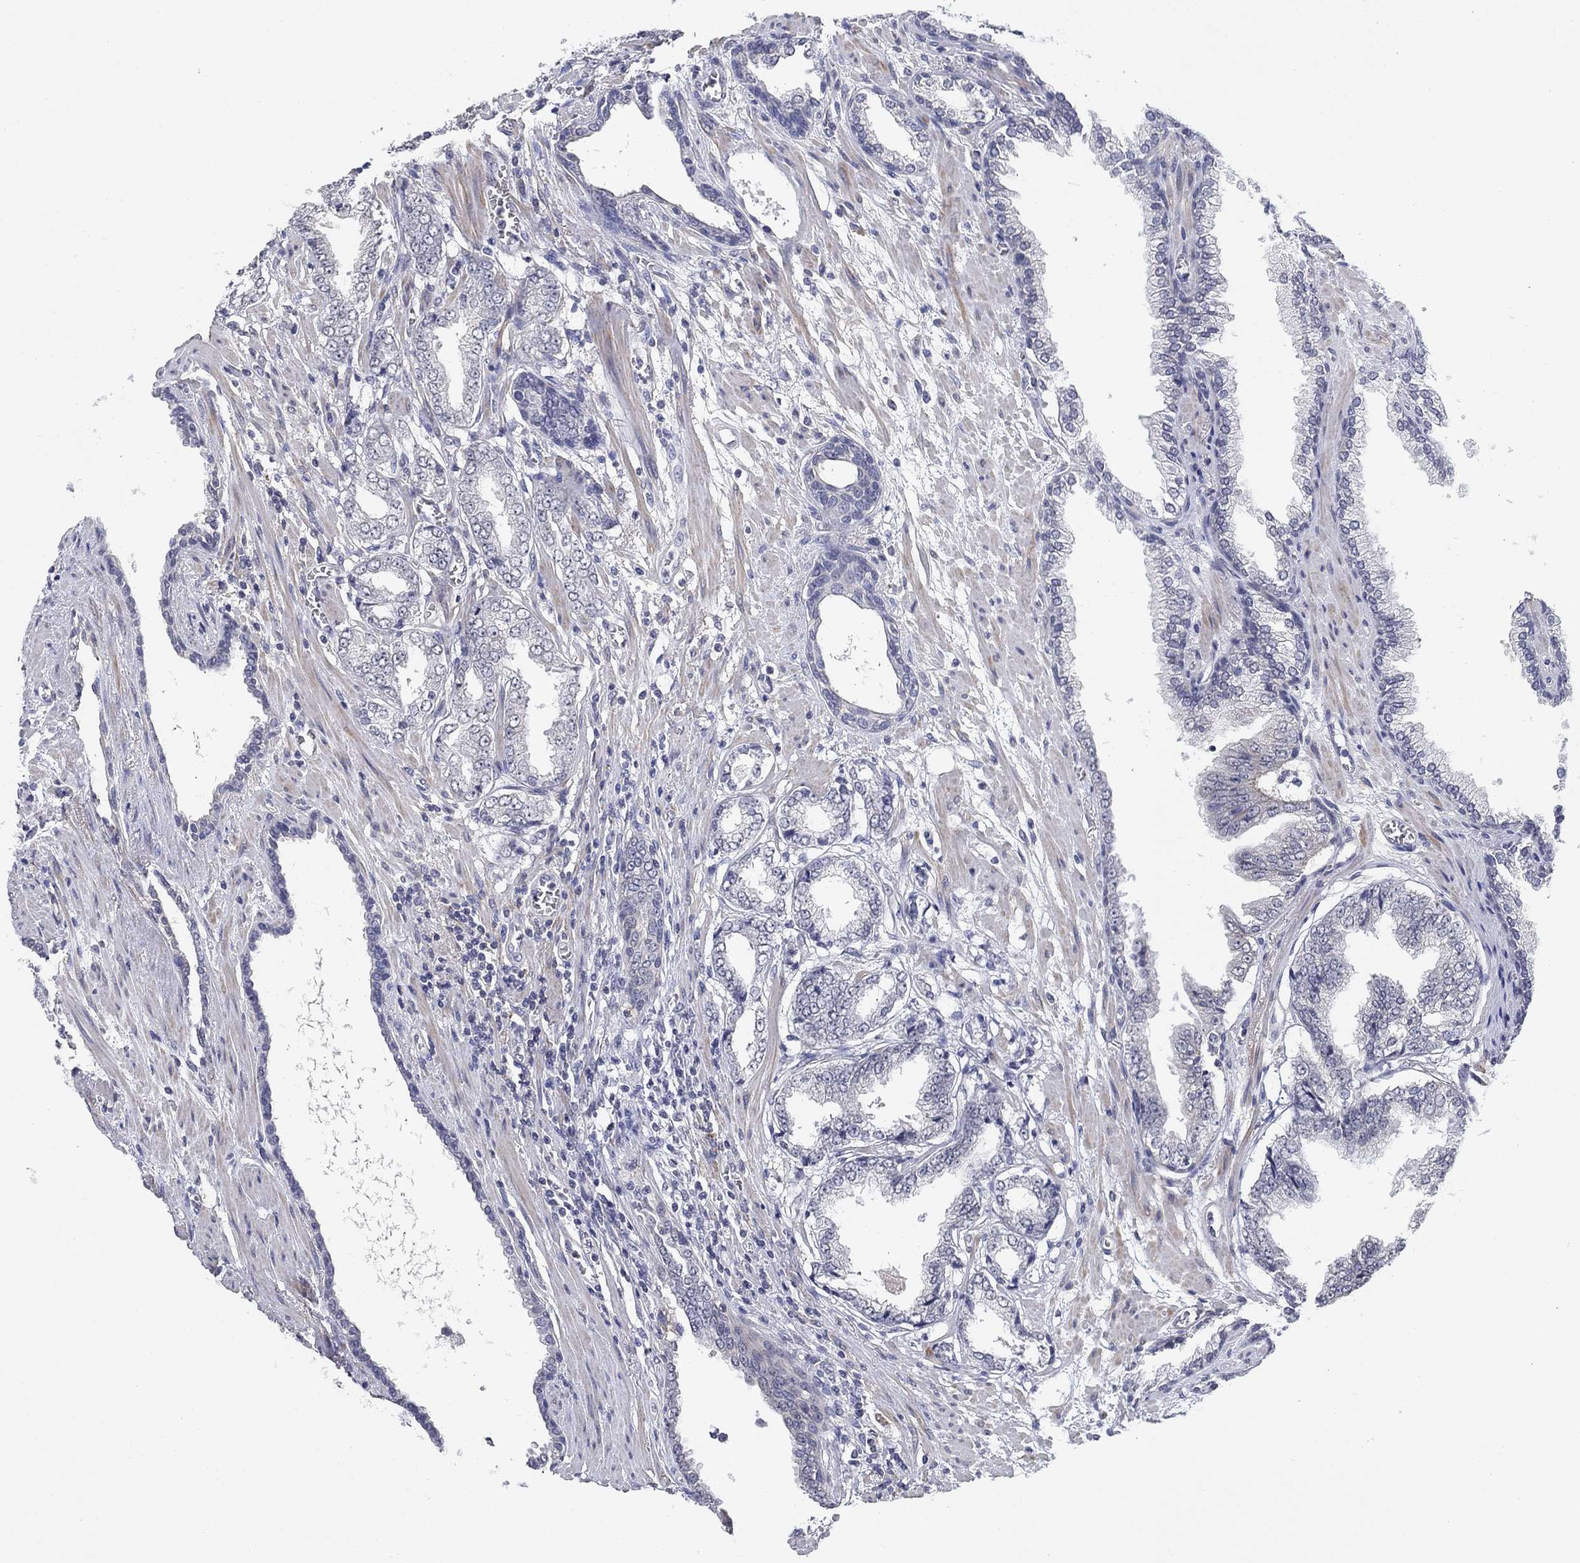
{"staining": {"intensity": "negative", "quantity": "none", "location": "none"}, "tissue": "prostate cancer", "cell_type": "Tumor cells", "image_type": "cancer", "snomed": [{"axis": "morphology", "description": "Adenocarcinoma, Low grade"}, {"axis": "topography", "description": "Prostate"}], "caption": "An immunohistochemistry (IHC) image of prostate low-grade adenocarcinoma is shown. There is no staining in tumor cells of prostate low-grade adenocarcinoma.", "gene": "OTUB2", "patient": {"sex": "male", "age": 69}}